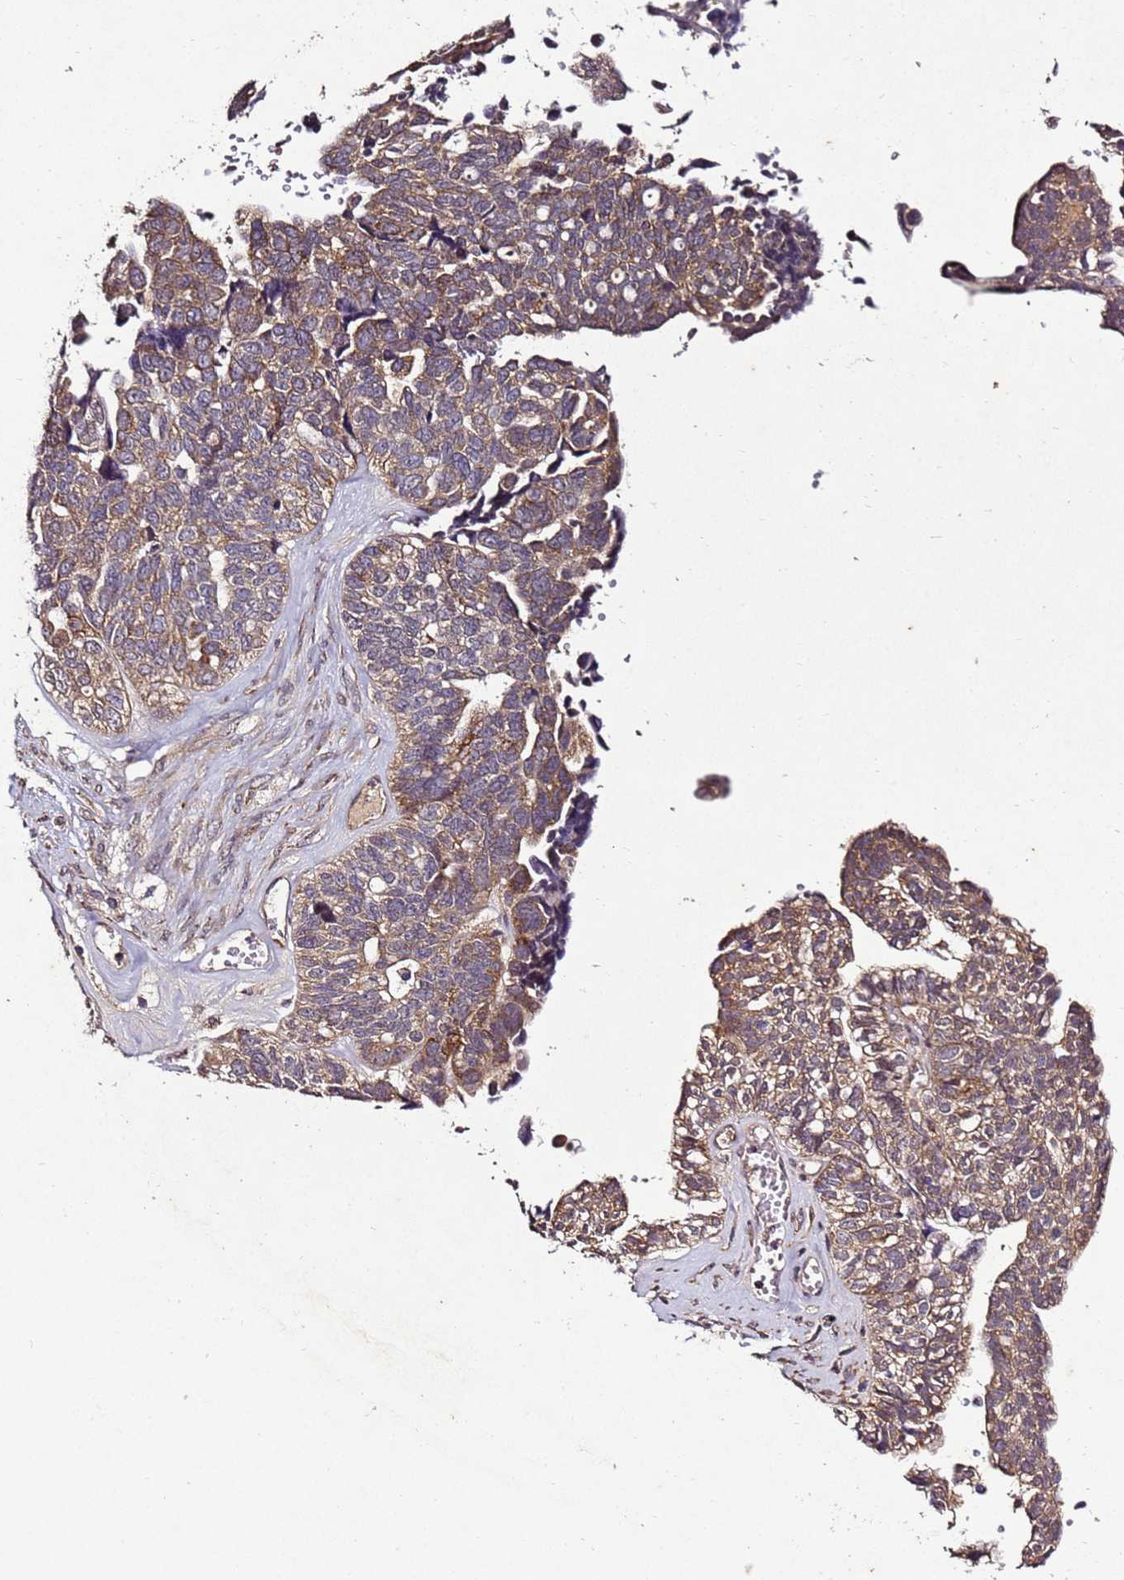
{"staining": {"intensity": "moderate", "quantity": ">75%", "location": "cytoplasmic/membranous"}, "tissue": "ovarian cancer", "cell_type": "Tumor cells", "image_type": "cancer", "snomed": [{"axis": "morphology", "description": "Cystadenocarcinoma, serous, NOS"}, {"axis": "topography", "description": "Ovary"}], "caption": "Immunohistochemical staining of human serous cystadenocarcinoma (ovarian) exhibits moderate cytoplasmic/membranous protein staining in about >75% of tumor cells. The staining was performed using DAB, with brown indicating positive protein expression. Nuclei are stained blue with hematoxylin.", "gene": "ANKRD17", "patient": {"sex": "female", "age": 79}}